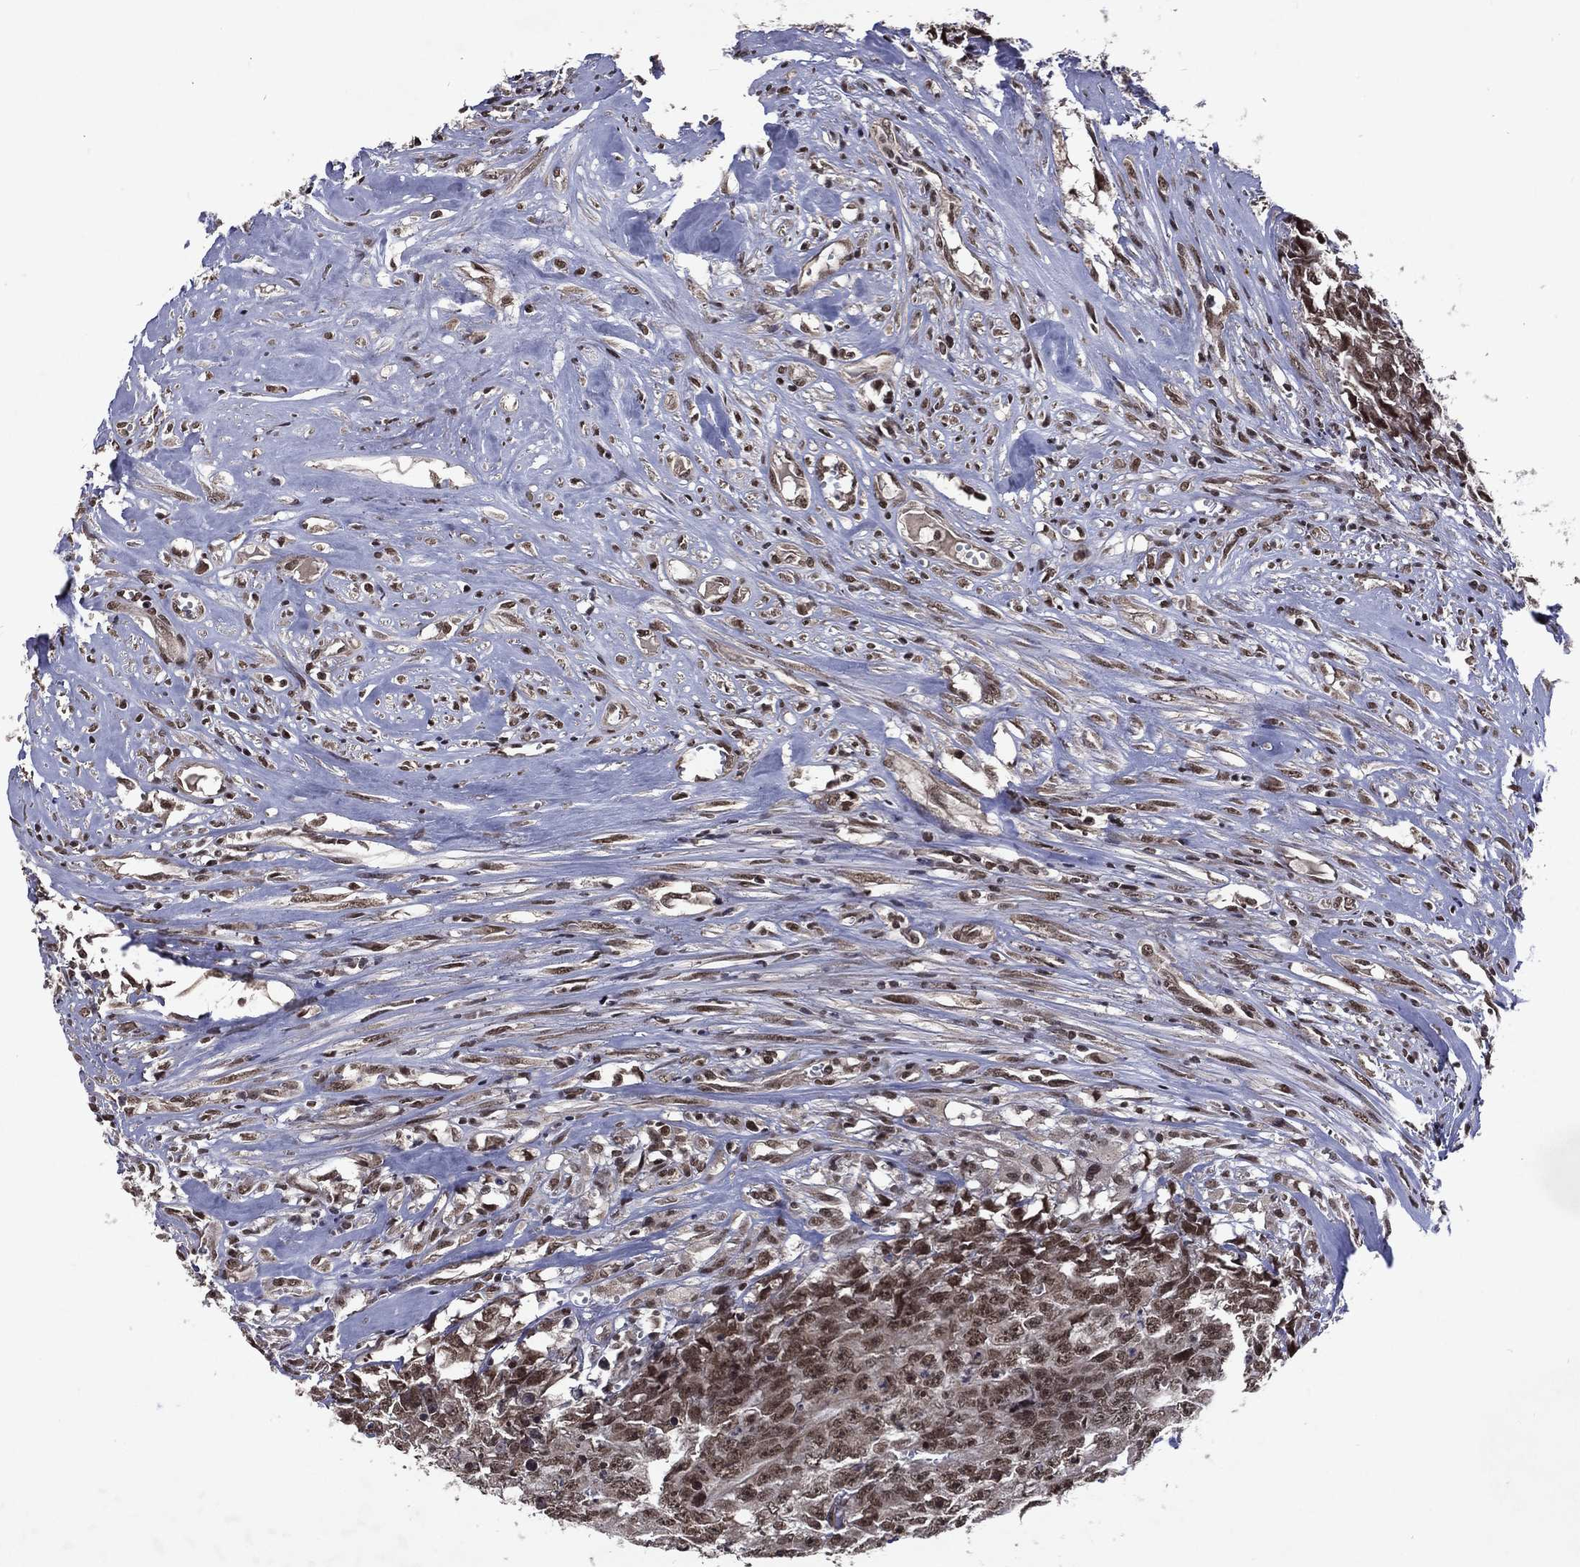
{"staining": {"intensity": "strong", "quantity": ">75%", "location": "nuclear"}, "tissue": "testis cancer", "cell_type": "Tumor cells", "image_type": "cancer", "snomed": [{"axis": "morphology", "description": "Carcinoma, Embryonal, NOS"}, {"axis": "morphology", "description": "Teratoma, malignant, NOS"}, {"axis": "topography", "description": "Testis"}], "caption": "Human testis cancer stained with a brown dye demonstrates strong nuclear positive expression in approximately >75% of tumor cells.", "gene": "DMAP1", "patient": {"sex": "male", "age": 24}}